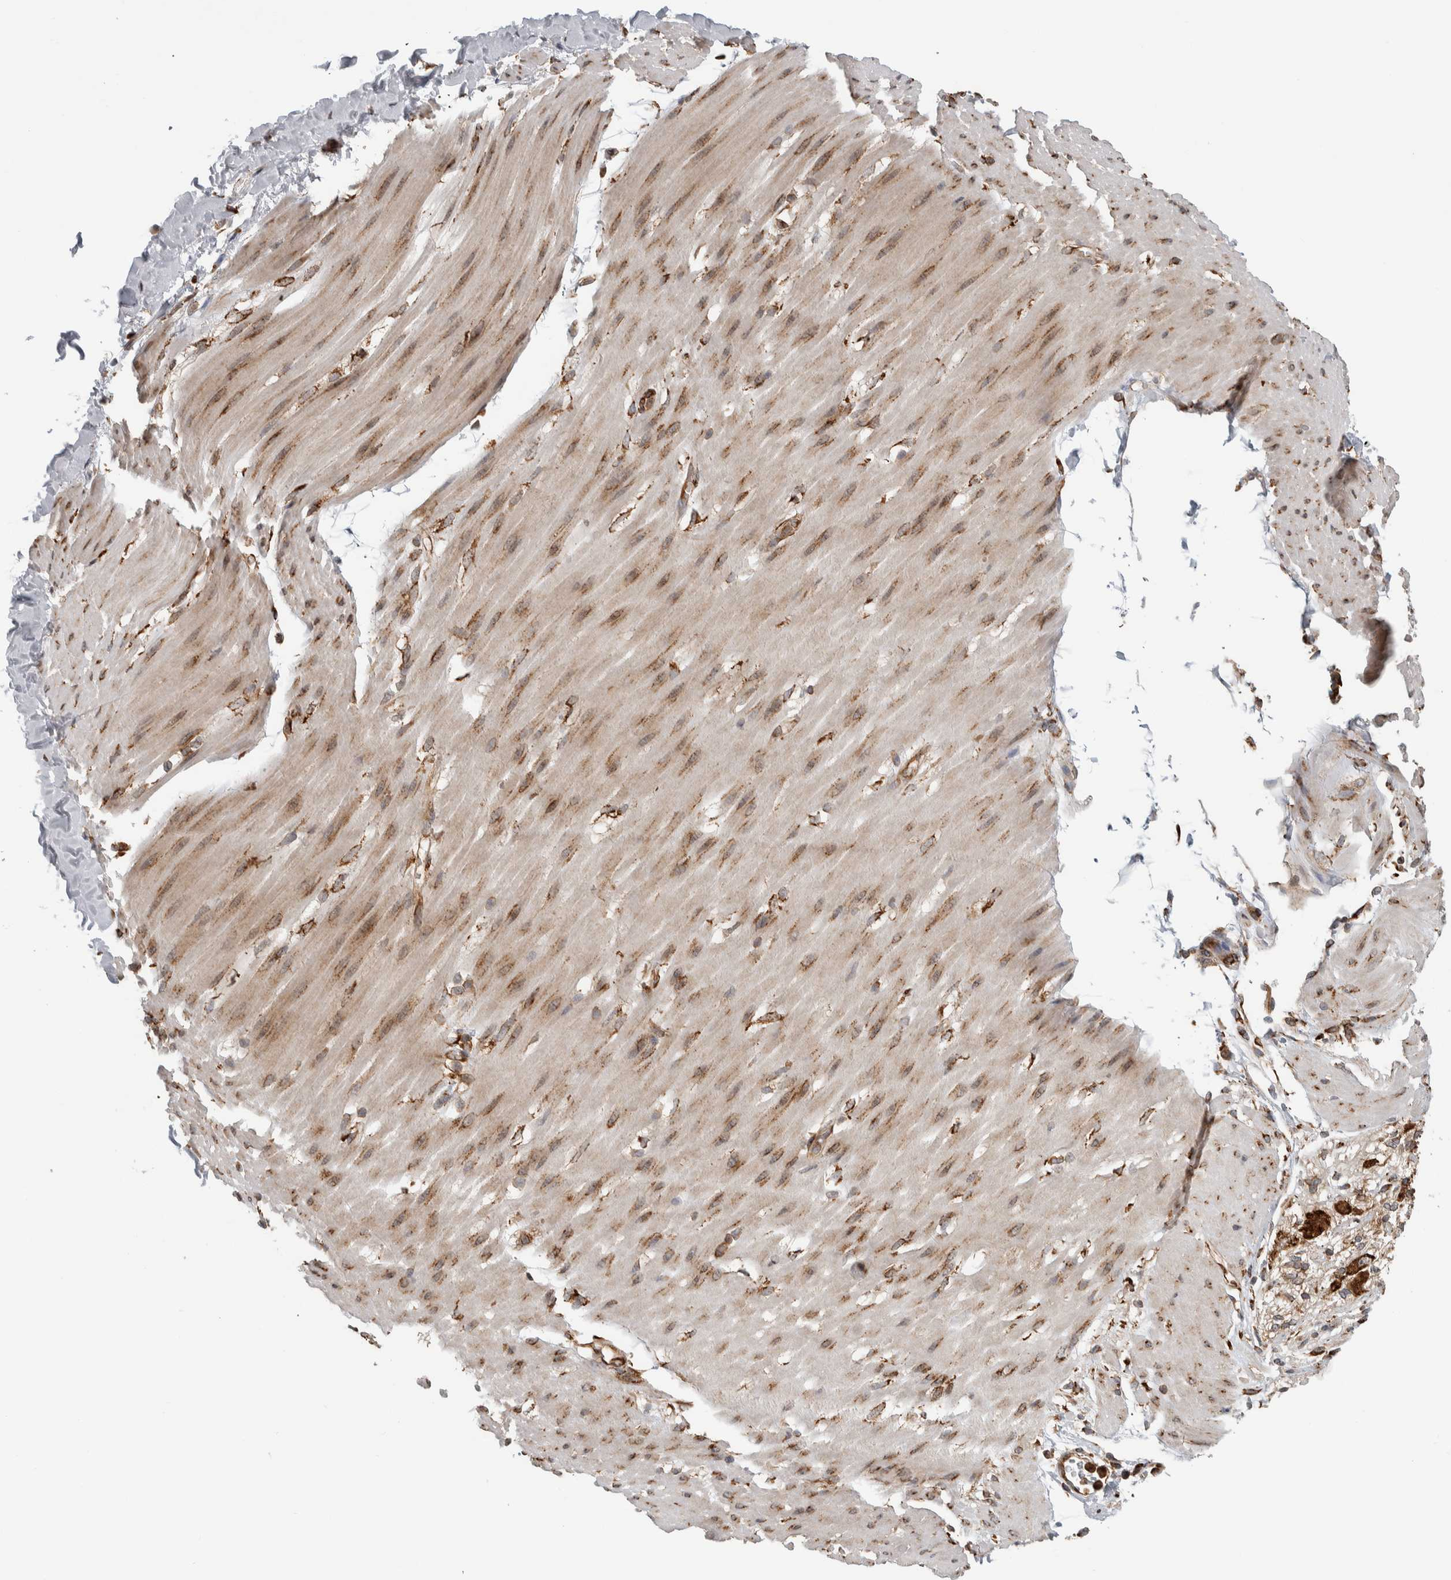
{"staining": {"intensity": "strong", "quantity": ">75%", "location": "cytoplasmic/membranous"}, "tissue": "adipose tissue", "cell_type": "Adipocytes", "image_type": "normal", "snomed": [{"axis": "morphology", "description": "Normal tissue, NOS"}, {"axis": "morphology", "description": "Adenocarcinoma, NOS"}, {"axis": "topography", "description": "Duodenum"}, {"axis": "topography", "description": "Peripheral nerve tissue"}], "caption": "Immunohistochemical staining of unremarkable human adipose tissue exhibits >75% levels of strong cytoplasmic/membranous protein expression in about >75% of adipocytes.", "gene": "EIF3H", "patient": {"sex": "female", "age": 60}}